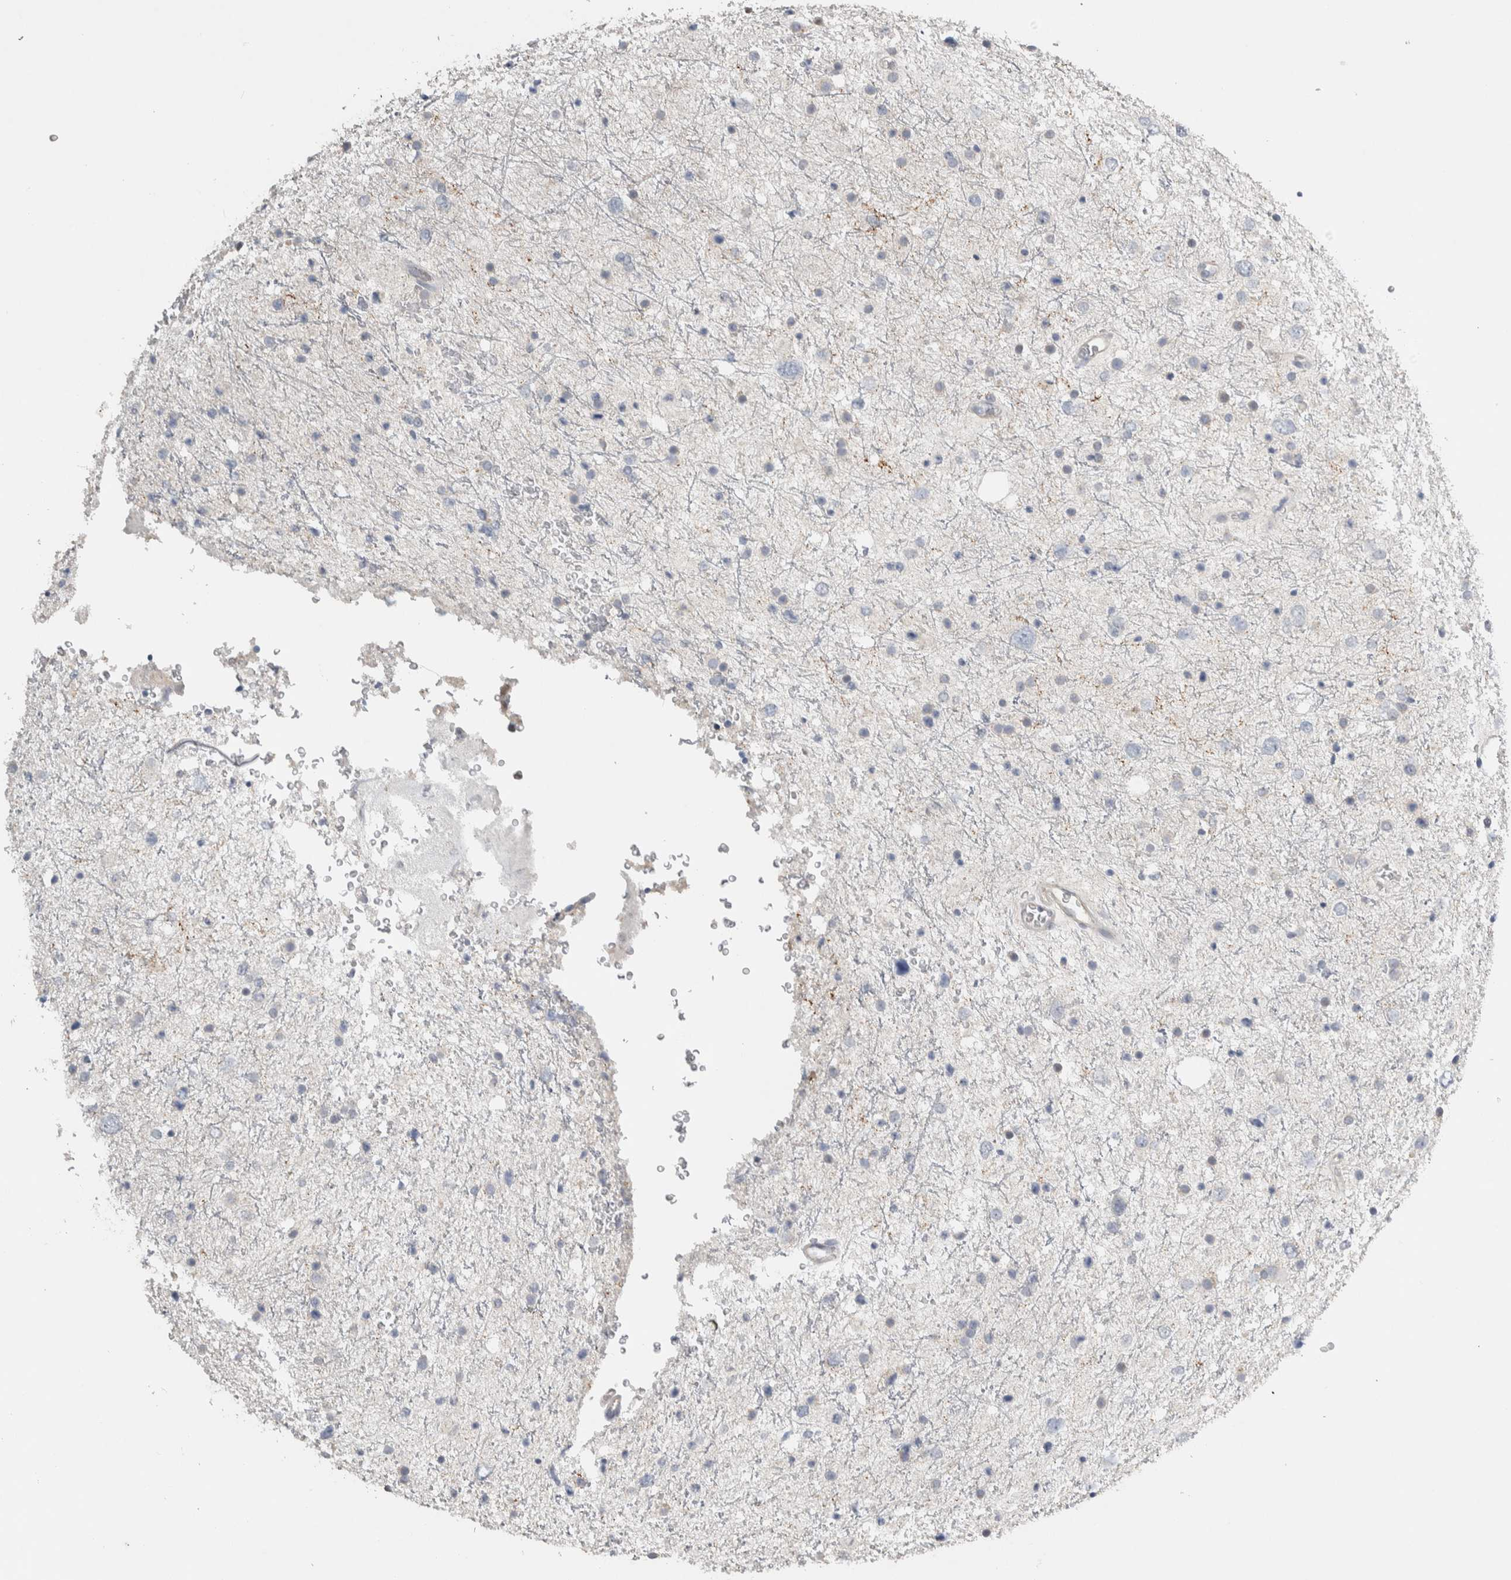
{"staining": {"intensity": "negative", "quantity": "none", "location": "none"}, "tissue": "glioma", "cell_type": "Tumor cells", "image_type": "cancer", "snomed": [{"axis": "morphology", "description": "Glioma, malignant, Low grade"}, {"axis": "topography", "description": "Brain"}], "caption": "This image is of glioma stained with IHC to label a protein in brown with the nuclei are counter-stained blue. There is no expression in tumor cells.", "gene": "EIF3H", "patient": {"sex": "female", "age": 37}}